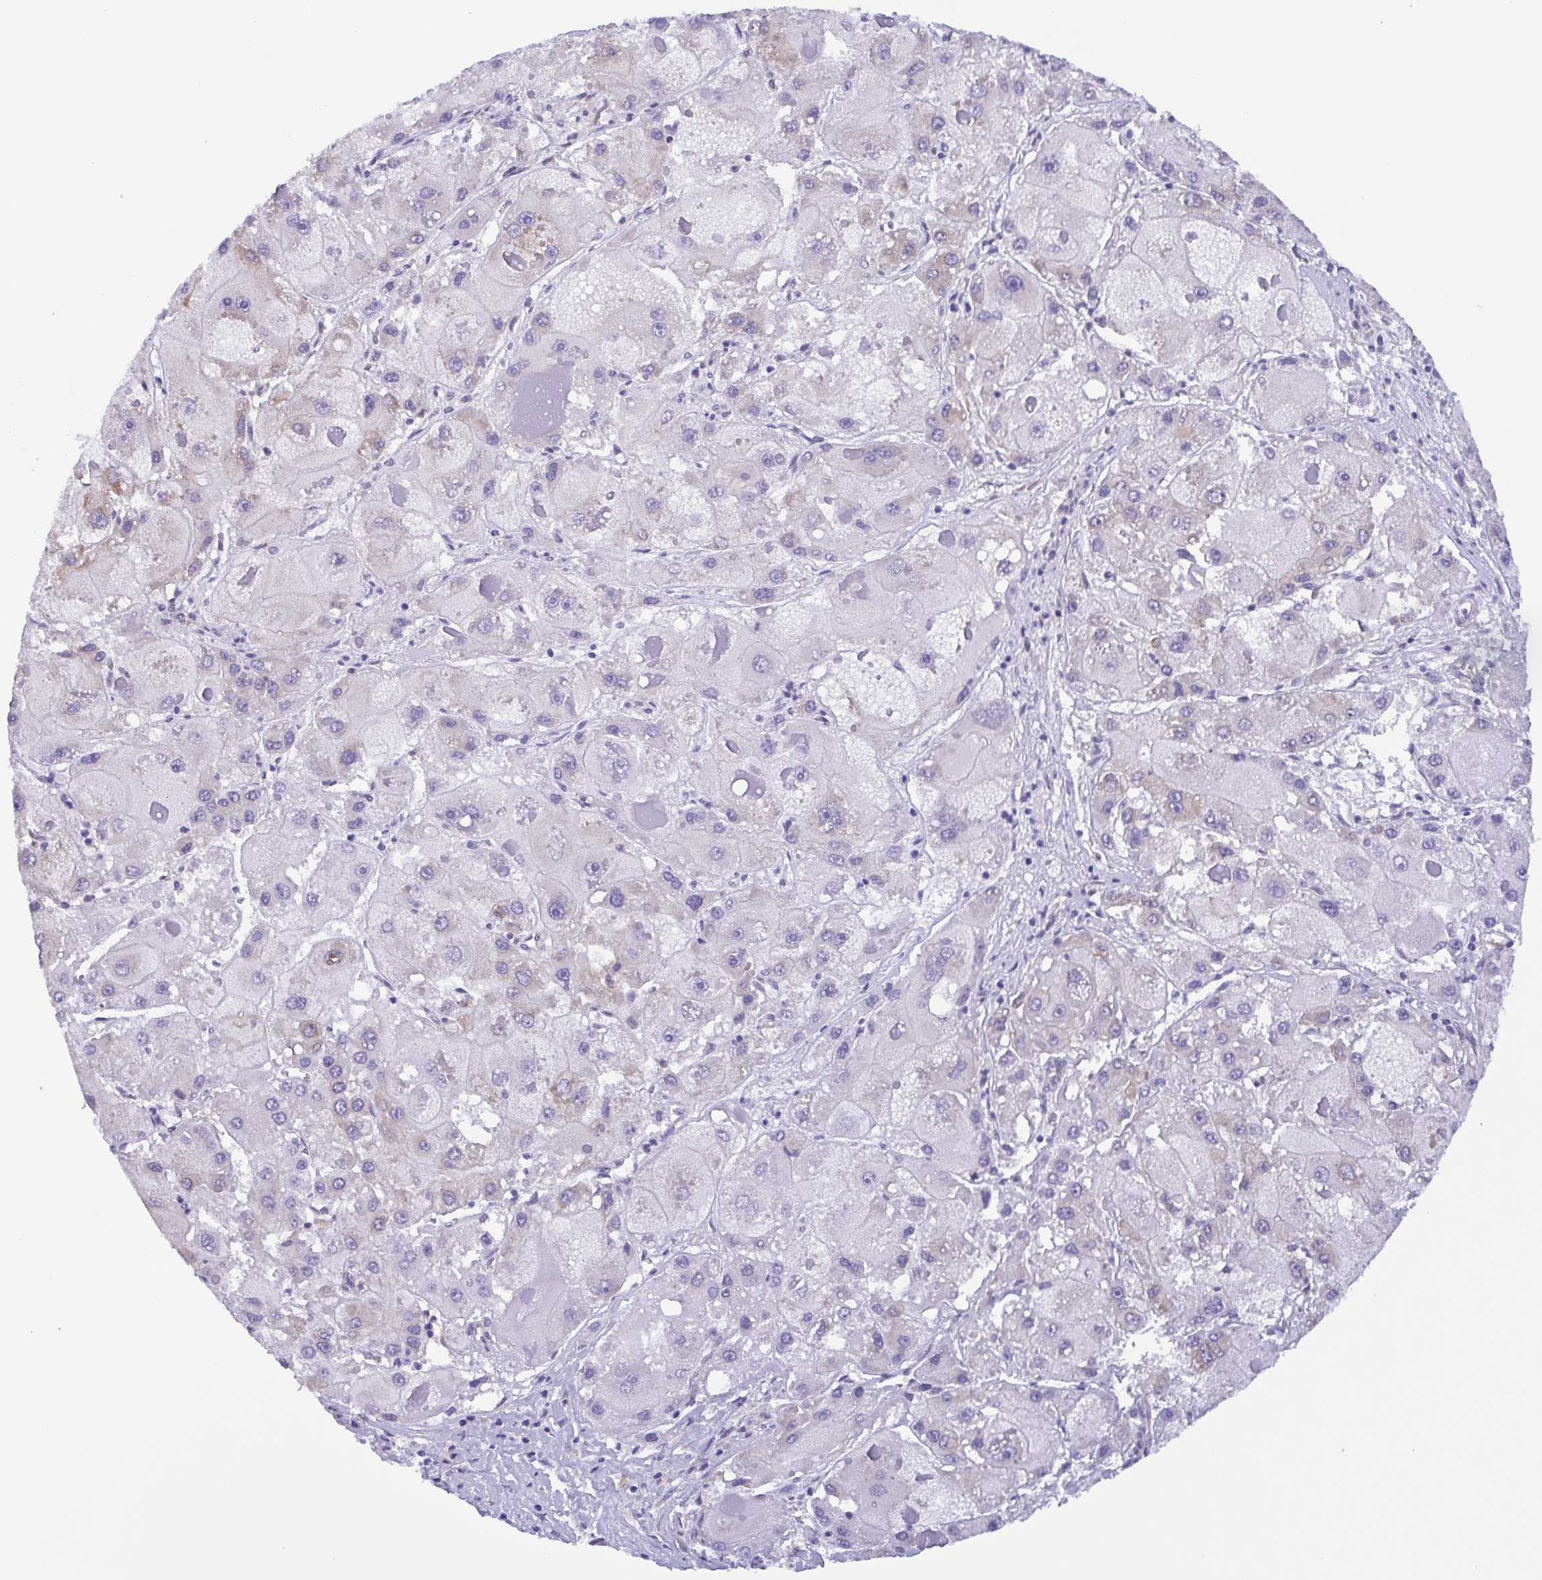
{"staining": {"intensity": "weak", "quantity": "<25%", "location": "cytoplasmic/membranous"}, "tissue": "liver cancer", "cell_type": "Tumor cells", "image_type": "cancer", "snomed": [{"axis": "morphology", "description": "Carcinoma, Hepatocellular, NOS"}, {"axis": "topography", "description": "Liver"}], "caption": "Tumor cells are negative for brown protein staining in liver cancer.", "gene": "TNNI3", "patient": {"sex": "female", "age": 73}}